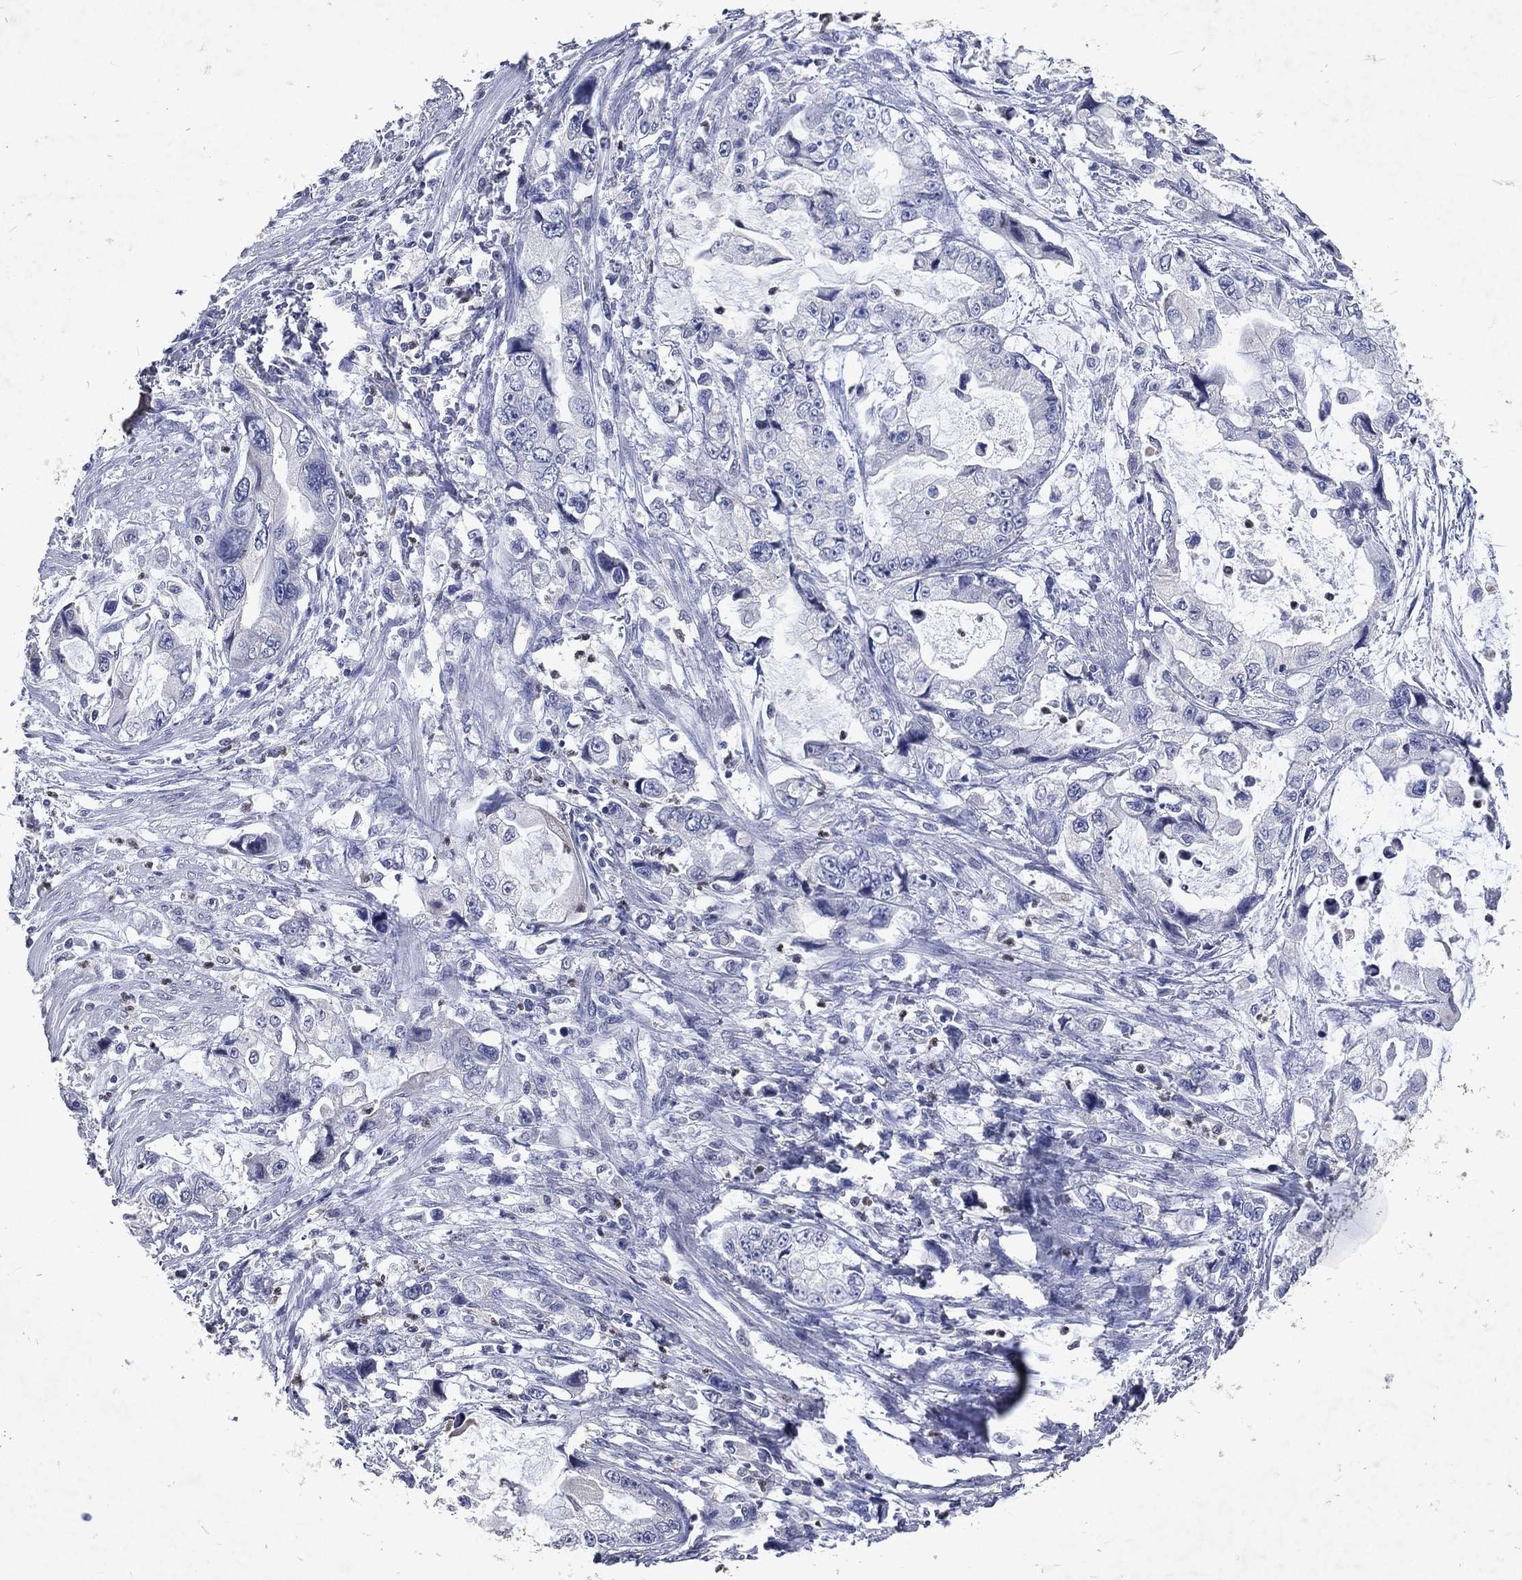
{"staining": {"intensity": "negative", "quantity": "none", "location": "none"}, "tissue": "stomach cancer", "cell_type": "Tumor cells", "image_type": "cancer", "snomed": [{"axis": "morphology", "description": "Adenocarcinoma, NOS"}, {"axis": "topography", "description": "Pancreas"}, {"axis": "topography", "description": "Stomach, upper"}, {"axis": "topography", "description": "Stomach"}], "caption": "A high-resolution histopathology image shows immunohistochemistry (IHC) staining of stomach cancer (adenocarcinoma), which shows no significant positivity in tumor cells. (DAB (3,3'-diaminobenzidine) immunohistochemistry (IHC) visualized using brightfield microscopy, high magnification).", "gene": "SLC34A2", "patient": {"sex": "male", "age": 77}}